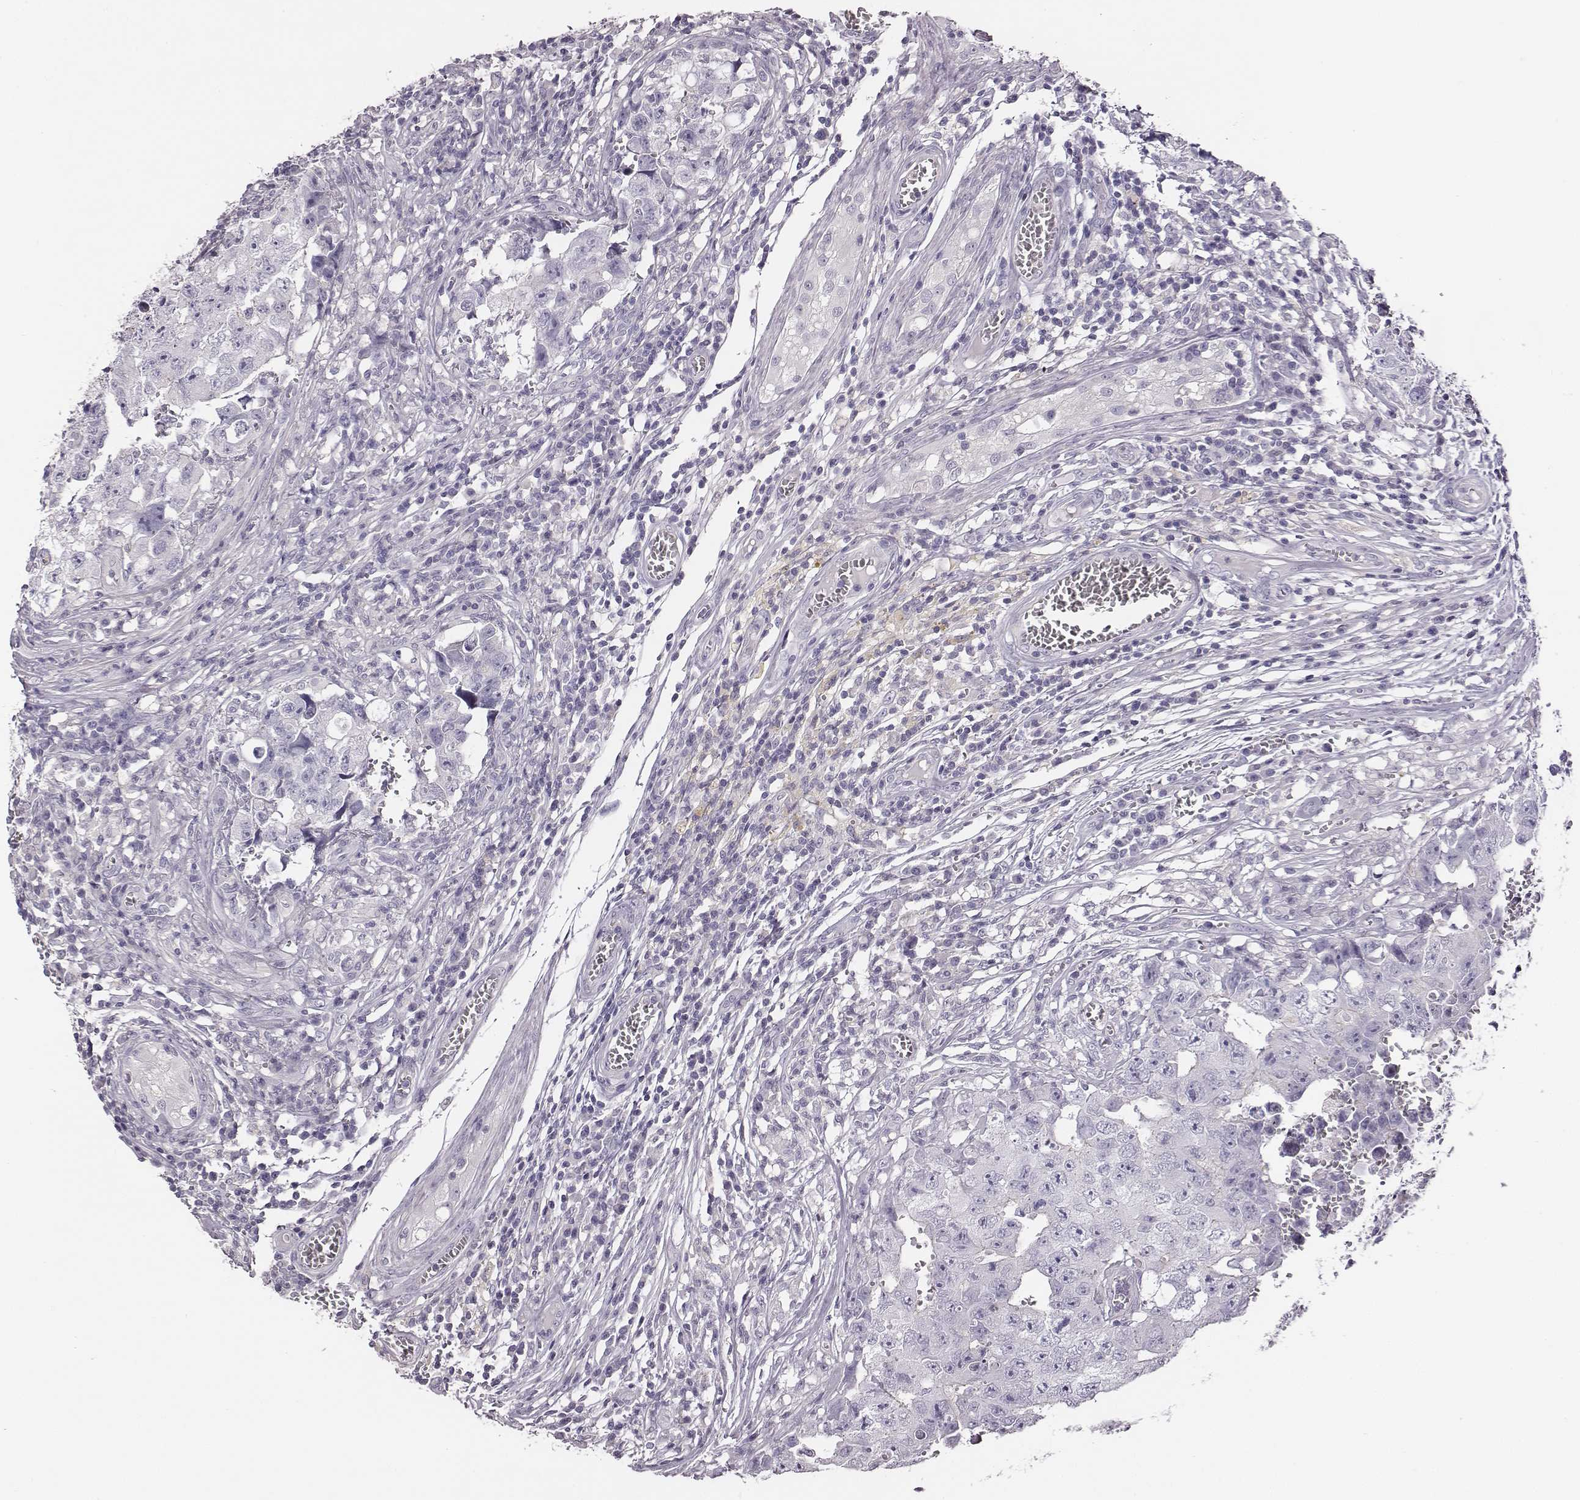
{"staining": {"intensity": "negative", "quantity": "none", "location": "none"}, "tissue": "testis cancer", "cell_type": "Tumor cells", "image_type": "cancer", "snomed": [{"axis": "morphology", "description": "Carcinoma, Embryonal, NOS"}, {"axis": "topography", "description": "Testis"}], "caption": "The immunohistochemistry histopathology image has no significant positivity in tumor cells of testis embryonal carcinoma tissue.", "gene": "ADAM7", "patient": {"sex": "male", "age": 36}}